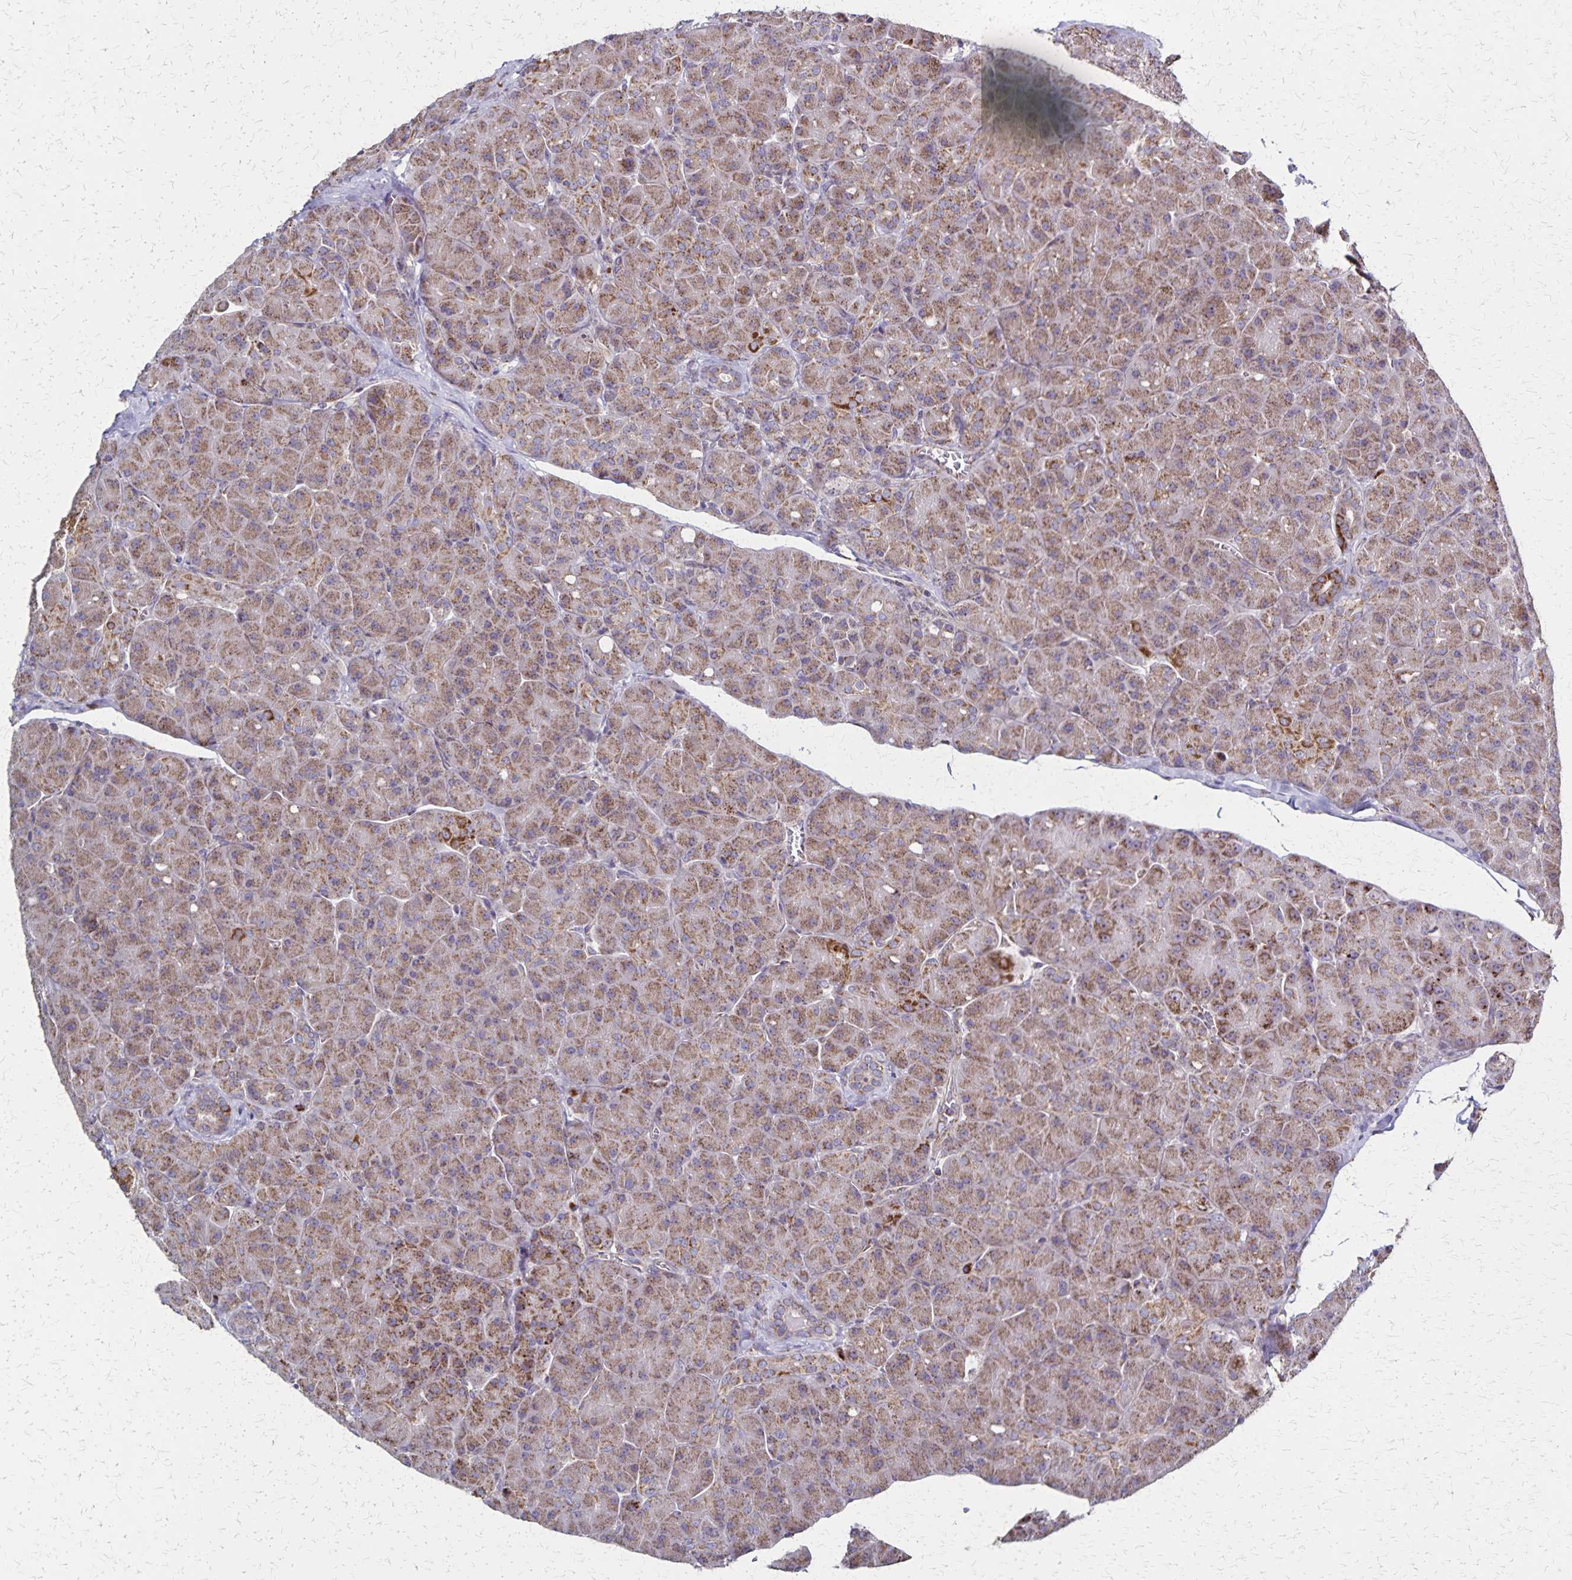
{"staining": {"intensity": "moderate", "quantity": ">75%", "location": "cytoplasmic/membranous"}, "tissue": "pancreas", "cell_type": "Exocrine glandular cells", "image_type": "normal", "snomed": [{"axis": "morphology", "description": "Normal tissue, NOS"}, {"axis": "topography", "description": "Pancreas"}], "caption": "A high-resolution micrograph shows immunohistochemistry staining of normal pancreas, which displays moderate cytoplasmic/membranous expression in approximately >75% of exocrine glandular cells.", "gene": "NFS1", "patient": {"sex": "male", "age": 55}}